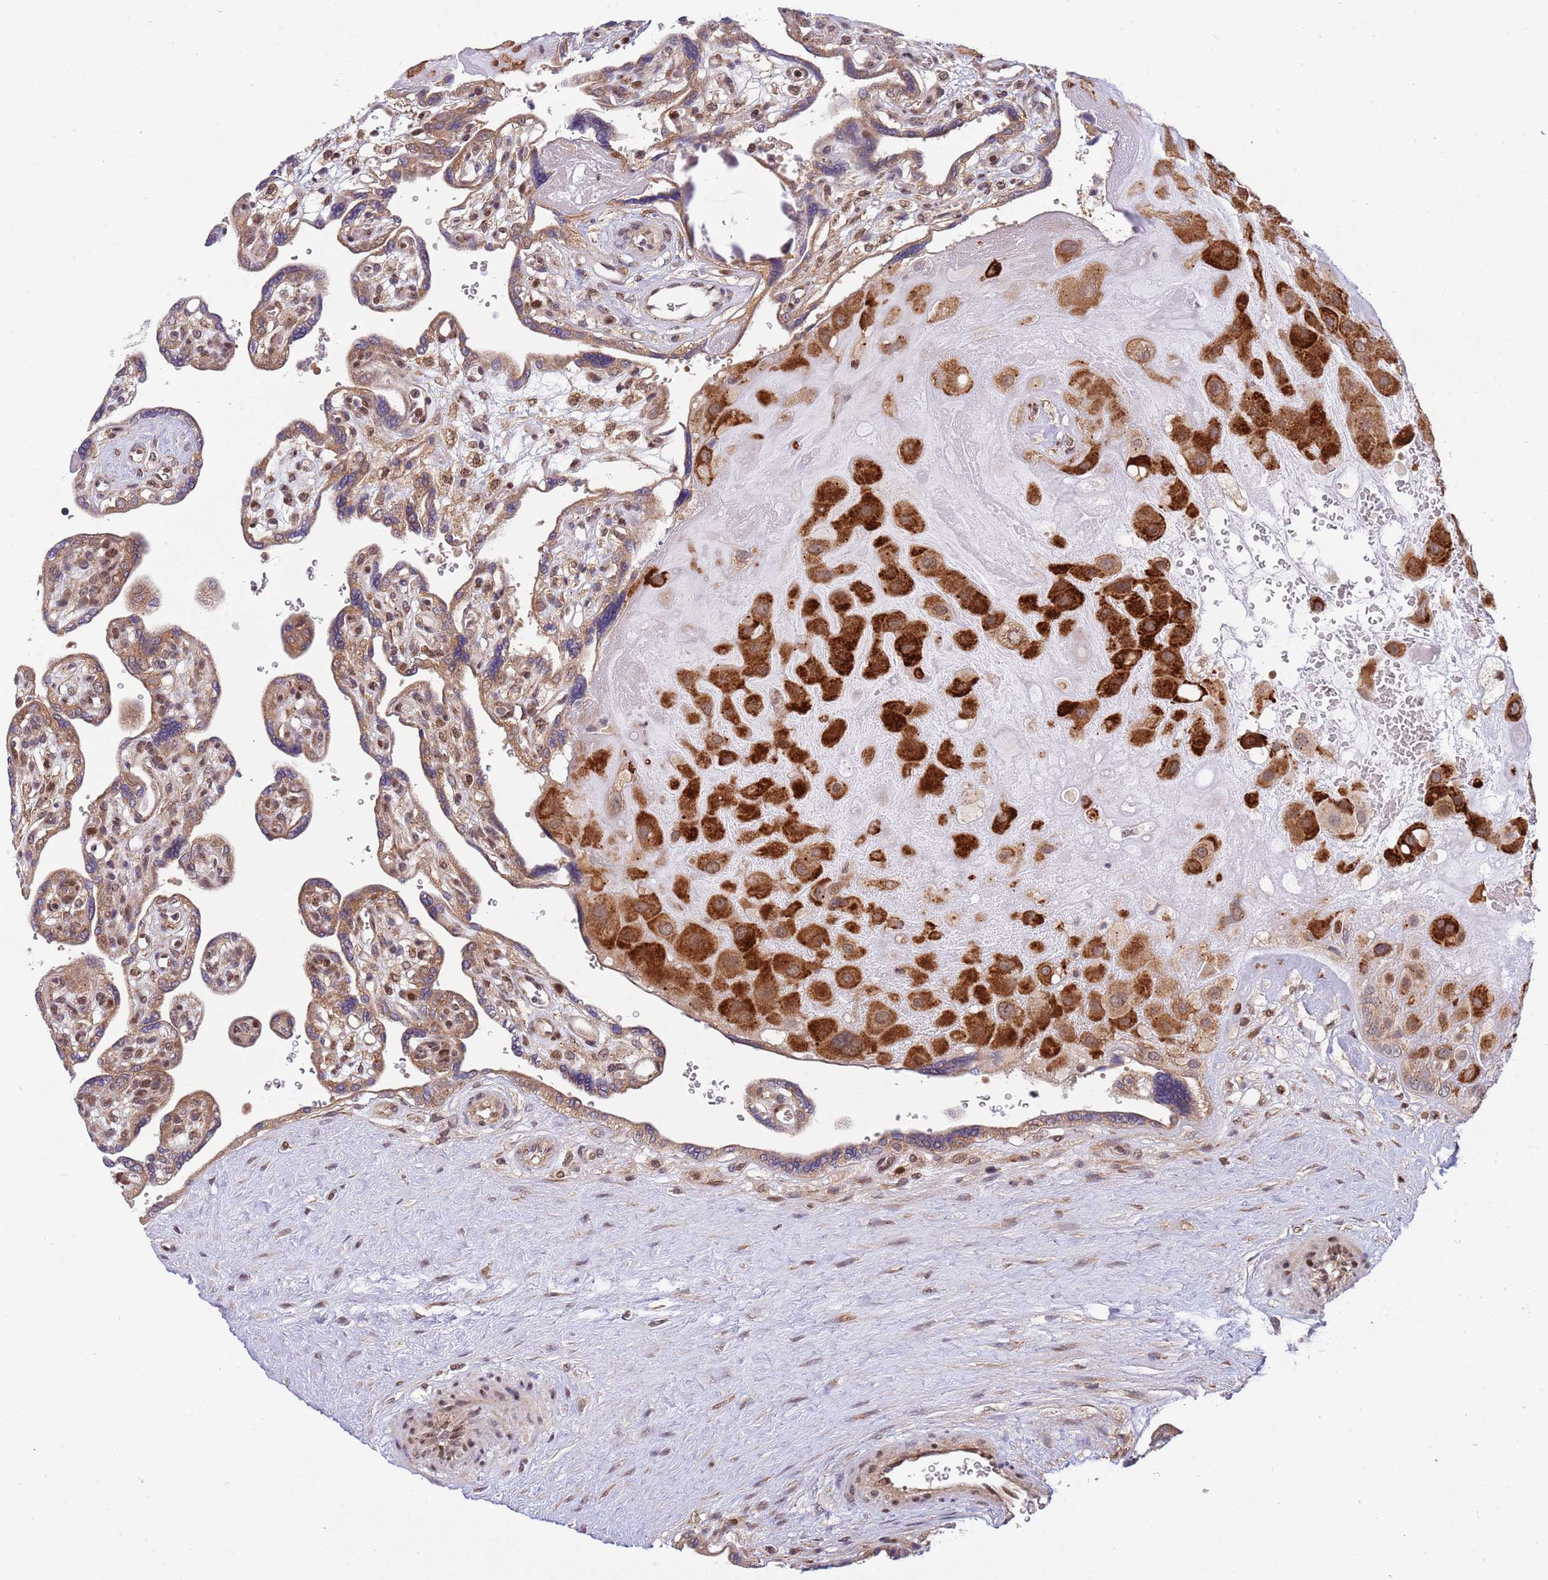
{"staining": {"intensity": "moderate", "quantity": "25%-75%", "location": "cytoplasmic/membranous"}, "tissue": "placenta", "cell_type": "Trophoblastic cells", "image_type": "normal", "snomed": [{"axis": "morphology", "description": "Normal tissue, NOS"}, {"axis": "topography", "description": "Placenta"}], "caption": "DAB (3,3'-diaminobenzidine) immunohistochemical staining of benign placenta reveals moderate cytoplasmic/membranous protein expression in about 25%-75% of trophoblastic cells.", "gene": "TBX10", "patient": {"sex": "female", "age": 39}}